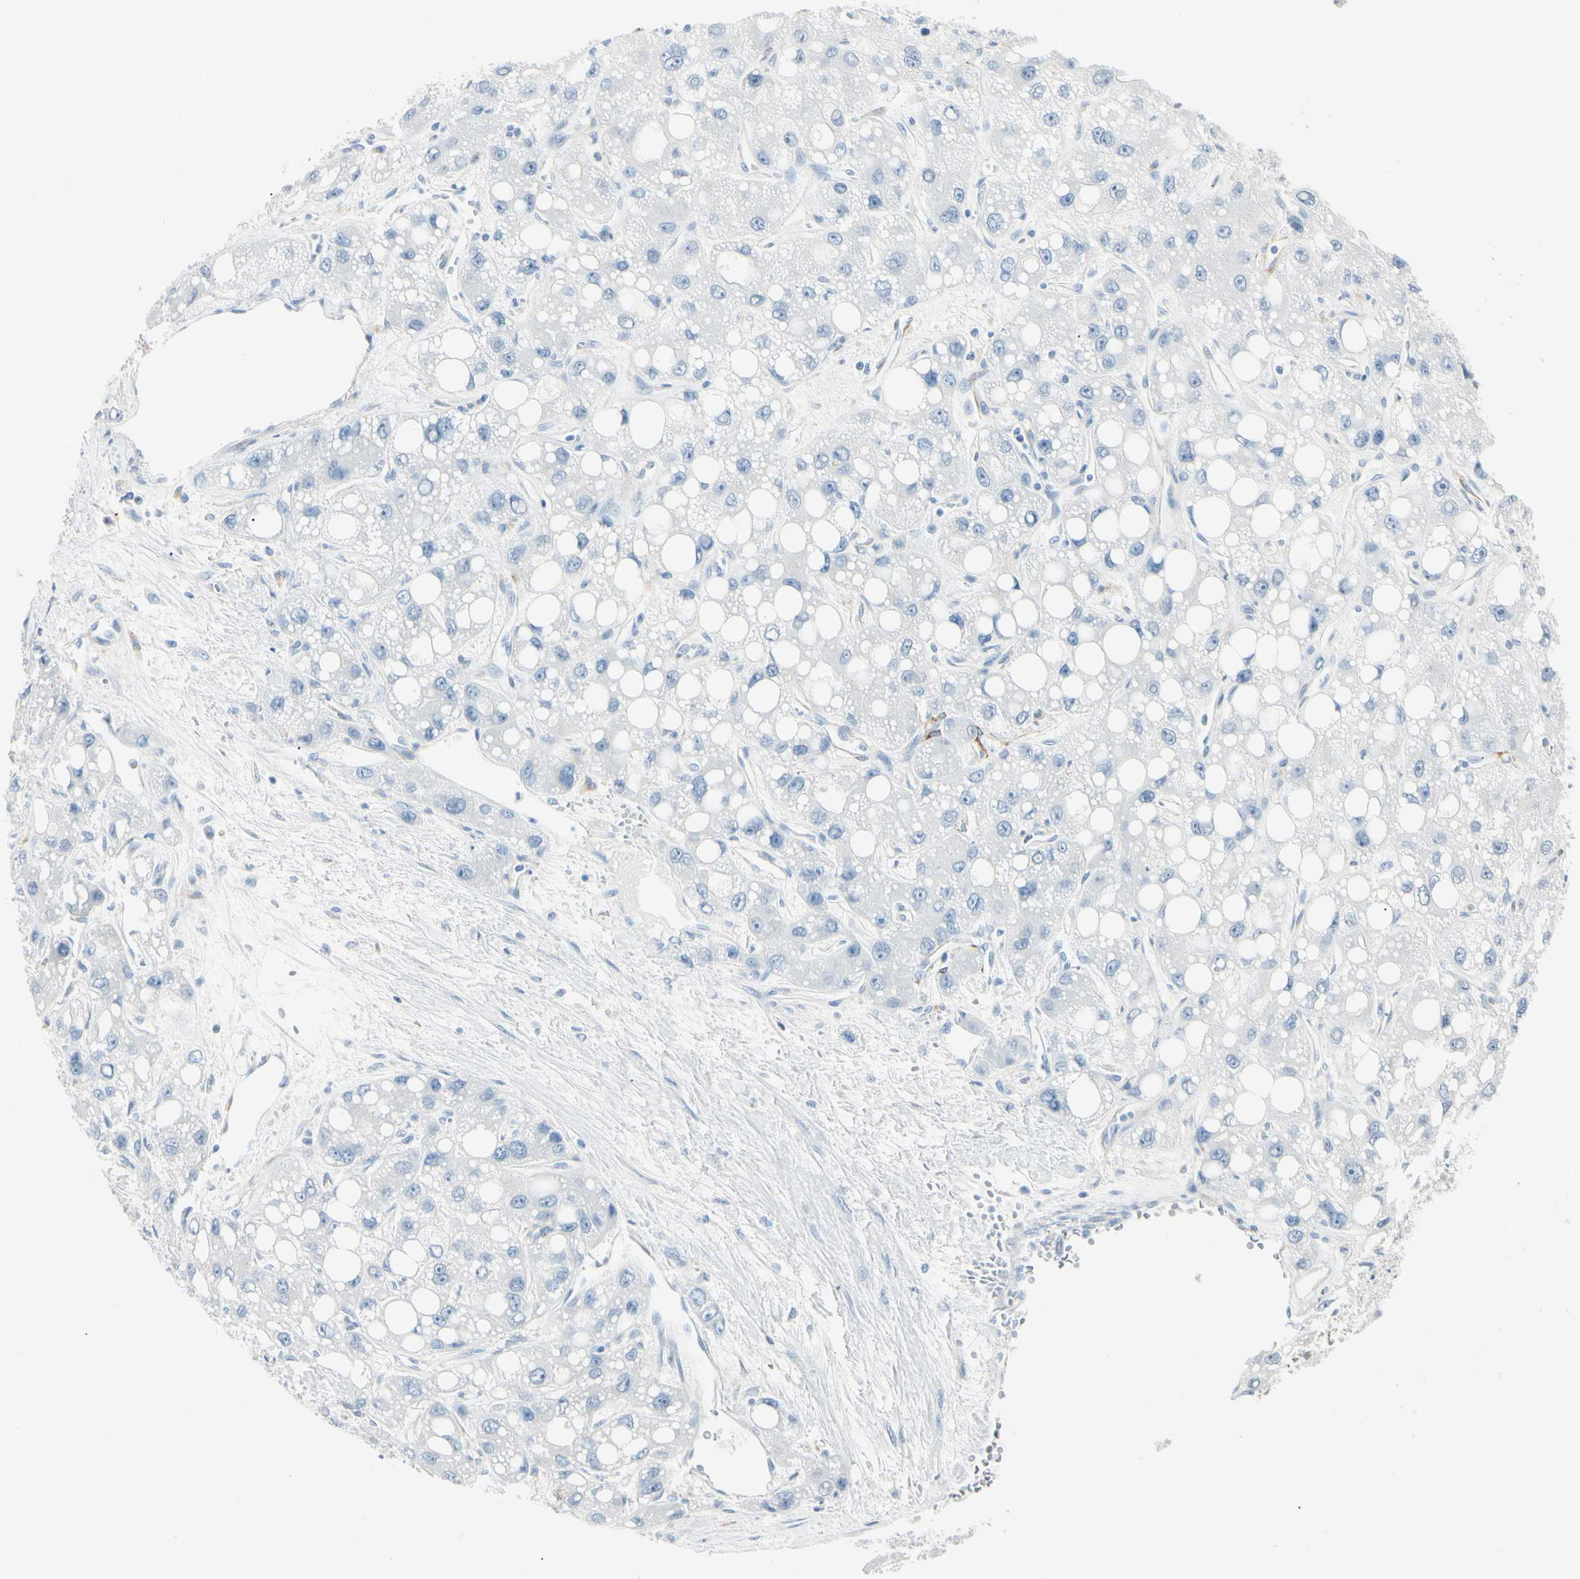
{"staining": {"intensity": "negative", "quantity": "none", "location": "none"}, "tissue": "liver cancer", "cell_type": "Tumor cells", "image_type": "cancer", "snomed": [{"axis": "morphology", "description": "Carcinoma, Hepatocellular, NOS"}, {"axis": "topography", "description": "Liver"}], "caption": "A high-resolution photomicrograph shows immunohistochemistry staining of hepatocellular carcinoma (liver), which displays no significant expression in tumor cells. (DAB immunohistochemistry (IHC) with hematoxylin counter stain).", "gene": "AMPH", "patient": {"sex": "male", "age": 55}}